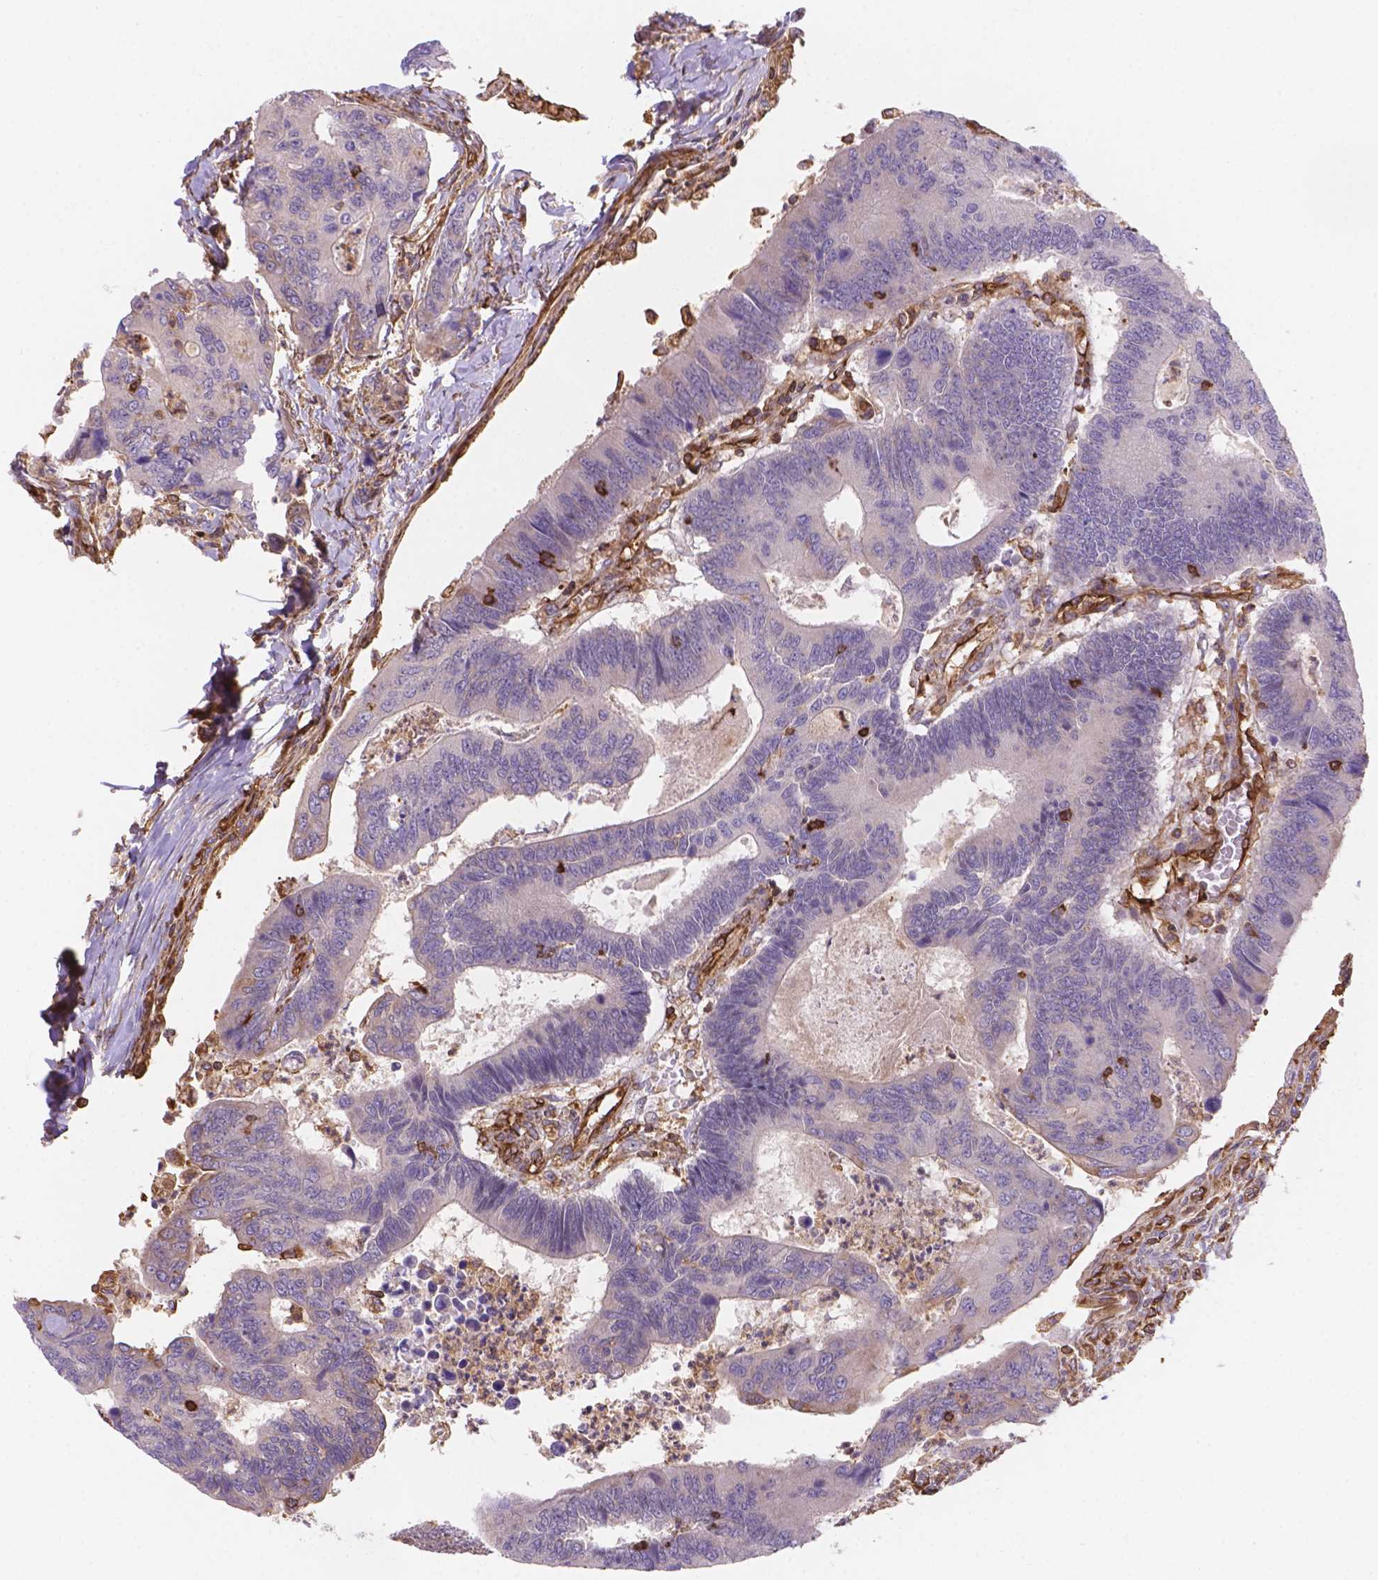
{"staining": {"intensity": "negative", "quantity": "none", "location": "none"}, "tissue": "colorectal cancer", "cell_type": "Tumor cells", "image_type": "cancer", "snomed": [{"axis": "morphology", "description": "Adenocarcinoma, NOS"}, {"axis": "topography", "description": "Colon"}], "caption": "DAB immunohistochemical staining of human colorectal adenocarcinoma shows no significant staining in tumor cells. (DAB IHC visualized using brightfield microscopy, high magnification).", "gene": "DMWD", "patient": {"sex": "female", "age": 67}}